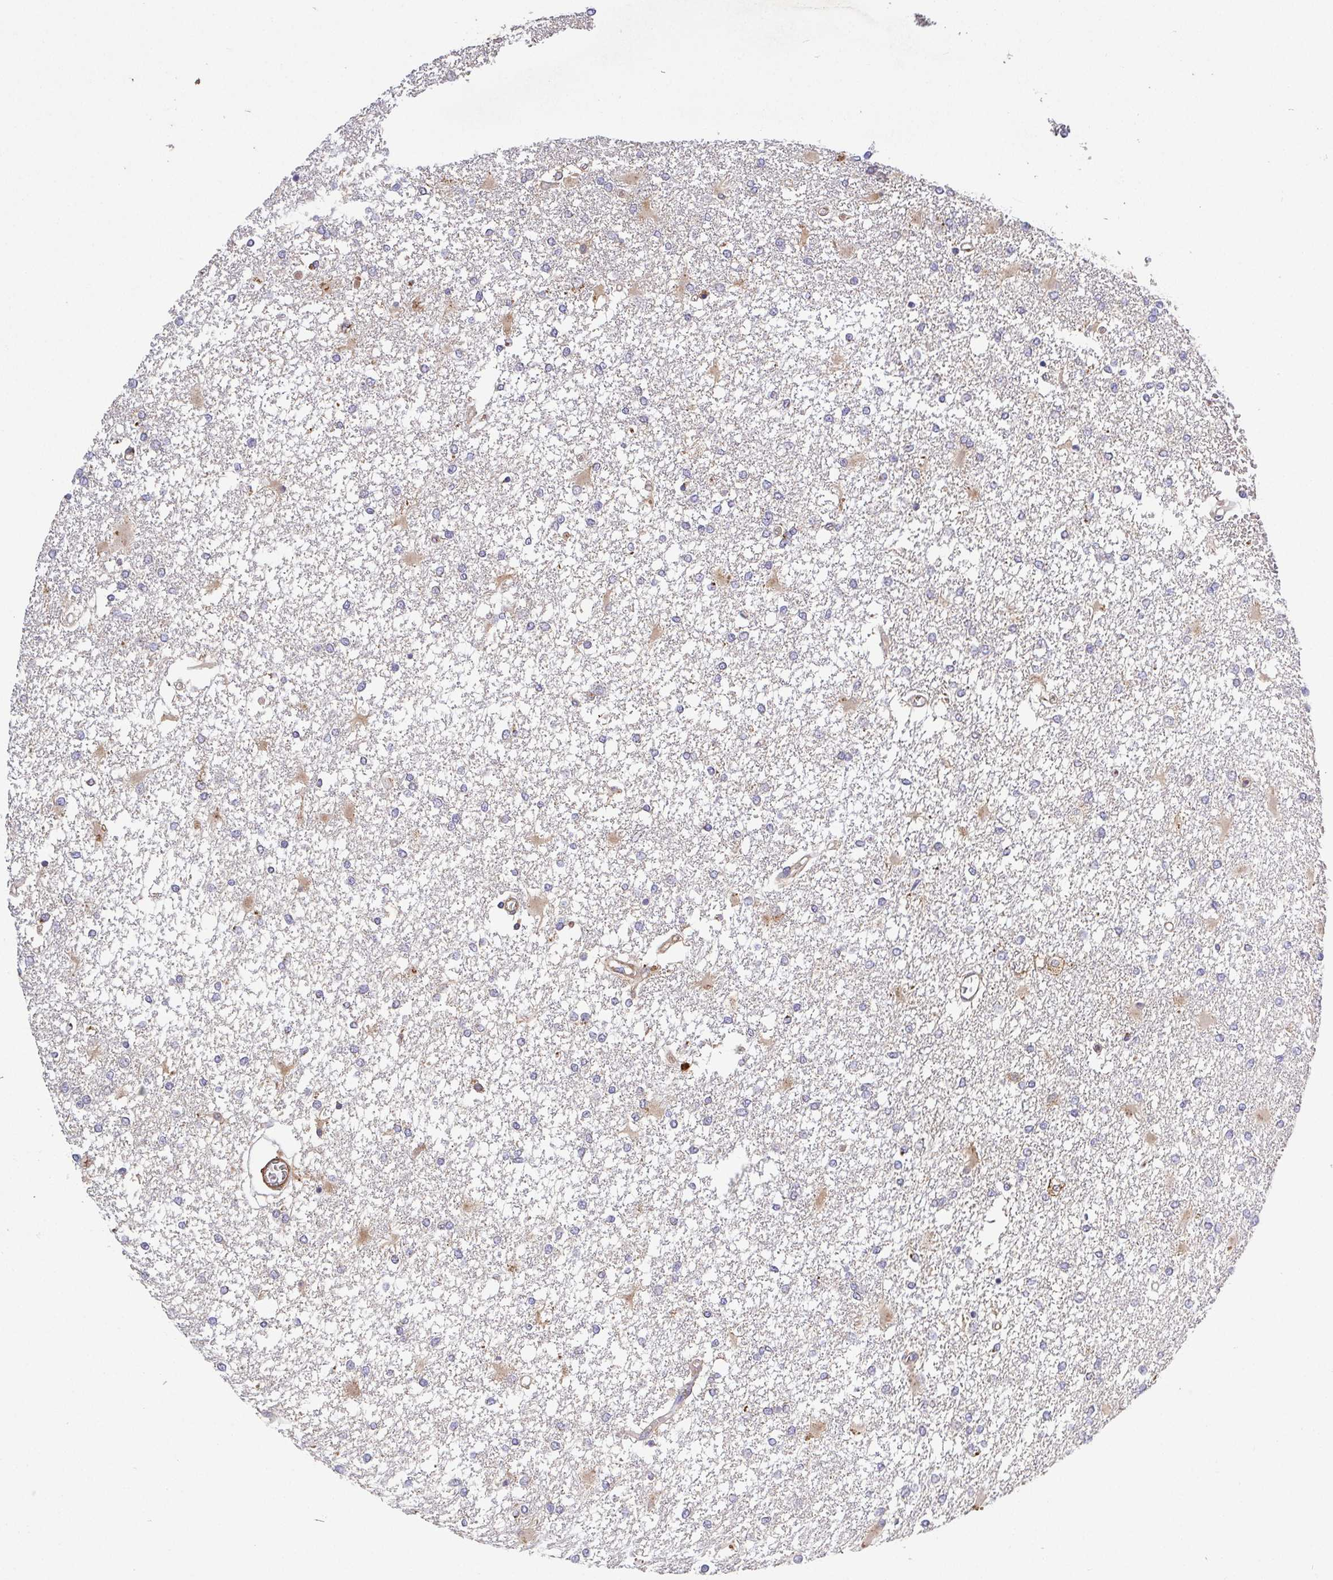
{"staining": {"intensity": "negative", "quantity": "none", "location": "none"}, "tissue": "glioma", "cell_type": "Tumor cells", "image_type": "cancer", "snomed": [{"axis": "morphology", "description": "Glioma, malignant, High grade"}, {"axis": "topography", "description": "Cerebral cortex"}], "caption": "This is an IHC histopathology image of malignant high-grade glioma. There is no expression in tumor cells.", "gene": "TM9SF4", "patient": {"sex": "male", "age": 79}}